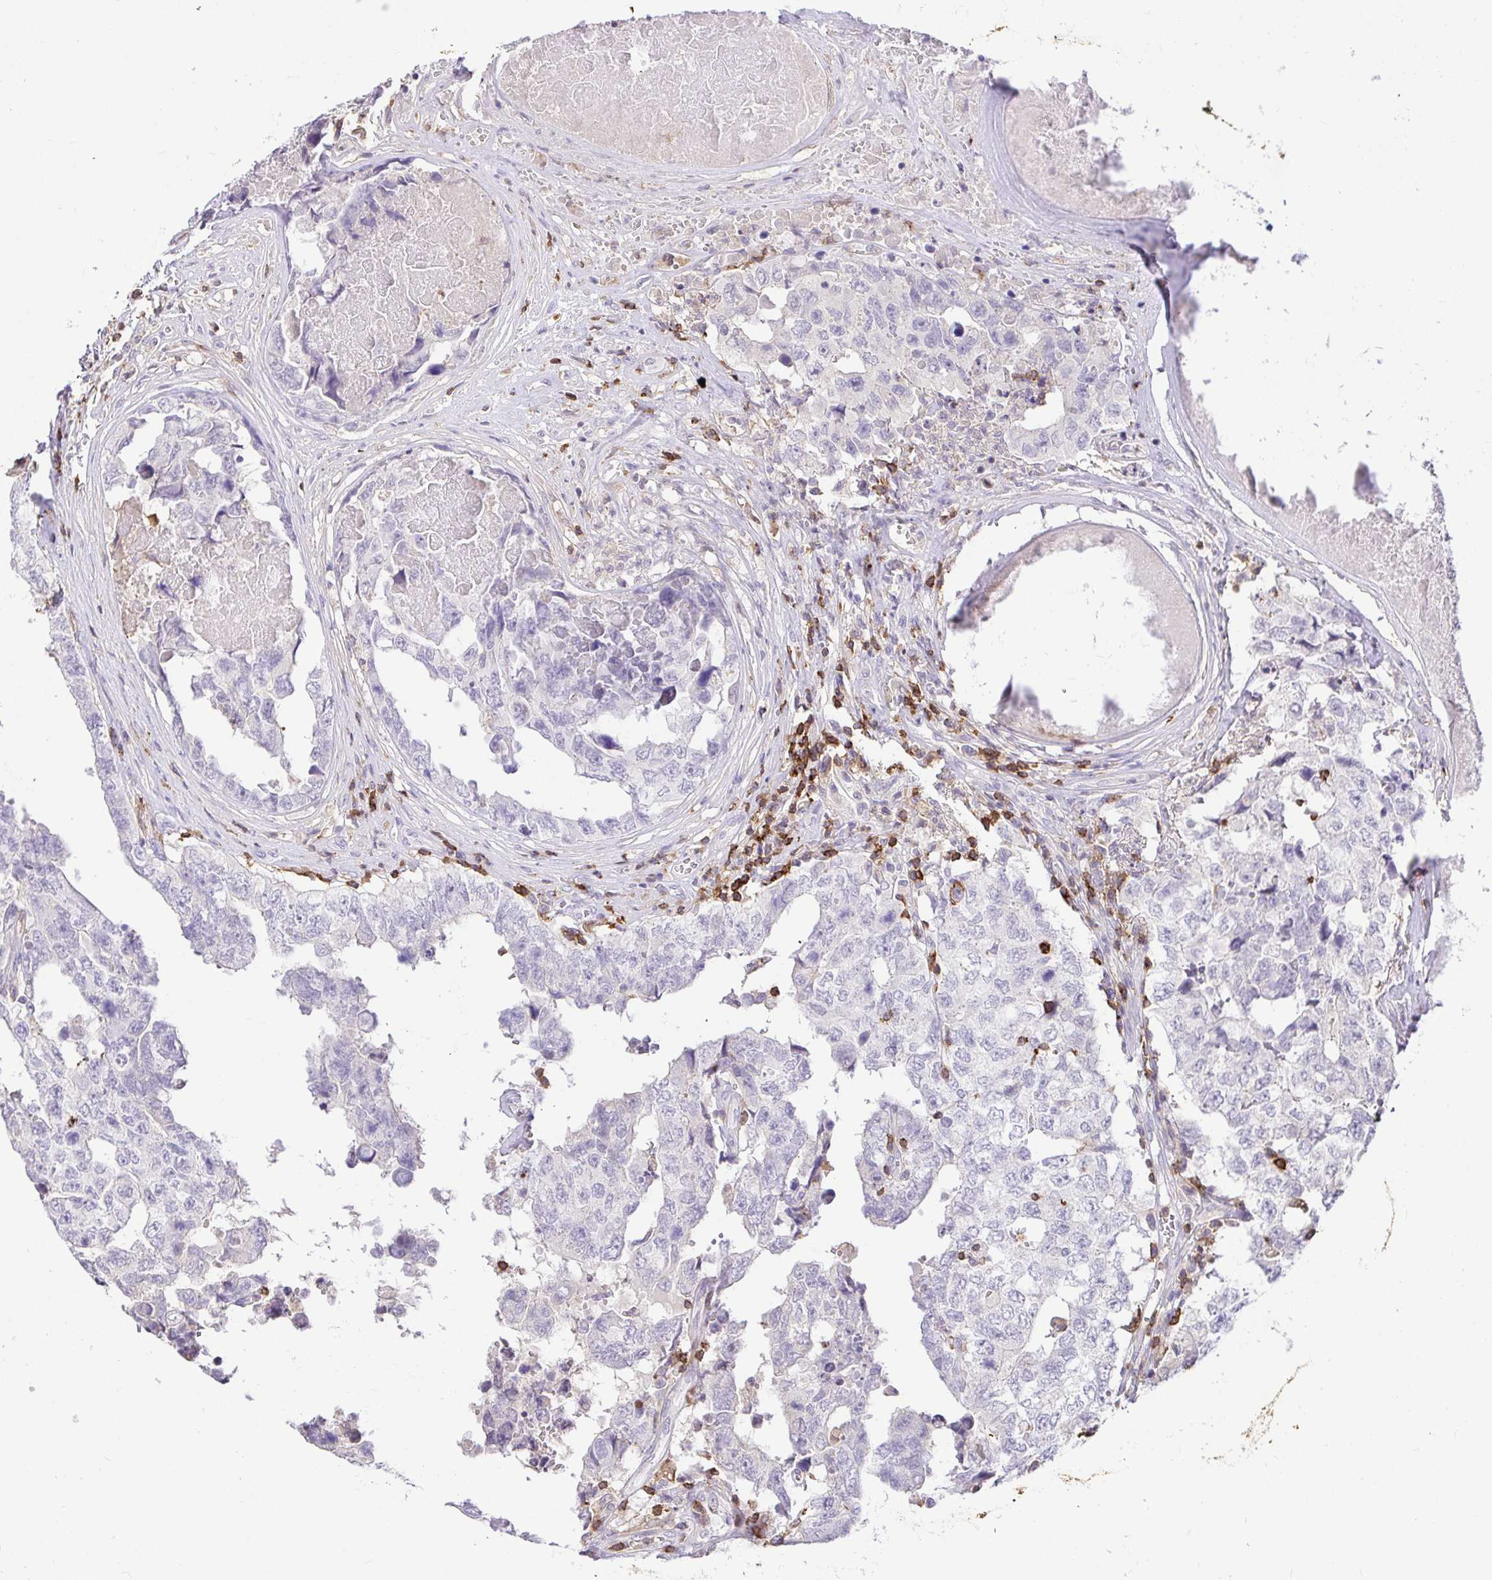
{"staining": {"intensity": "negative", "quantity": "none", "location": "none"}, "tissue": "testis cancer", "cell_type": "Tumor cells", "image_type": "cancer", "snomed": [{"axis": "morphology", "description": "Normal tissue, NOS"}, {"axis": "morphology", "description": "Carcinoma, Embryonal, NOS"}, {"axis": "topography", "description": "Testis"}, {"axis": "topography", "description": "Epididymis"}], "caption": "The IHC image has no significant expression in tumor cells of testis cancer (embryonal carcinoma) tissue. Nuclei are stained in blue.", "gene": "SKAP1", "patient": {"sex": "male", "age": 25}}